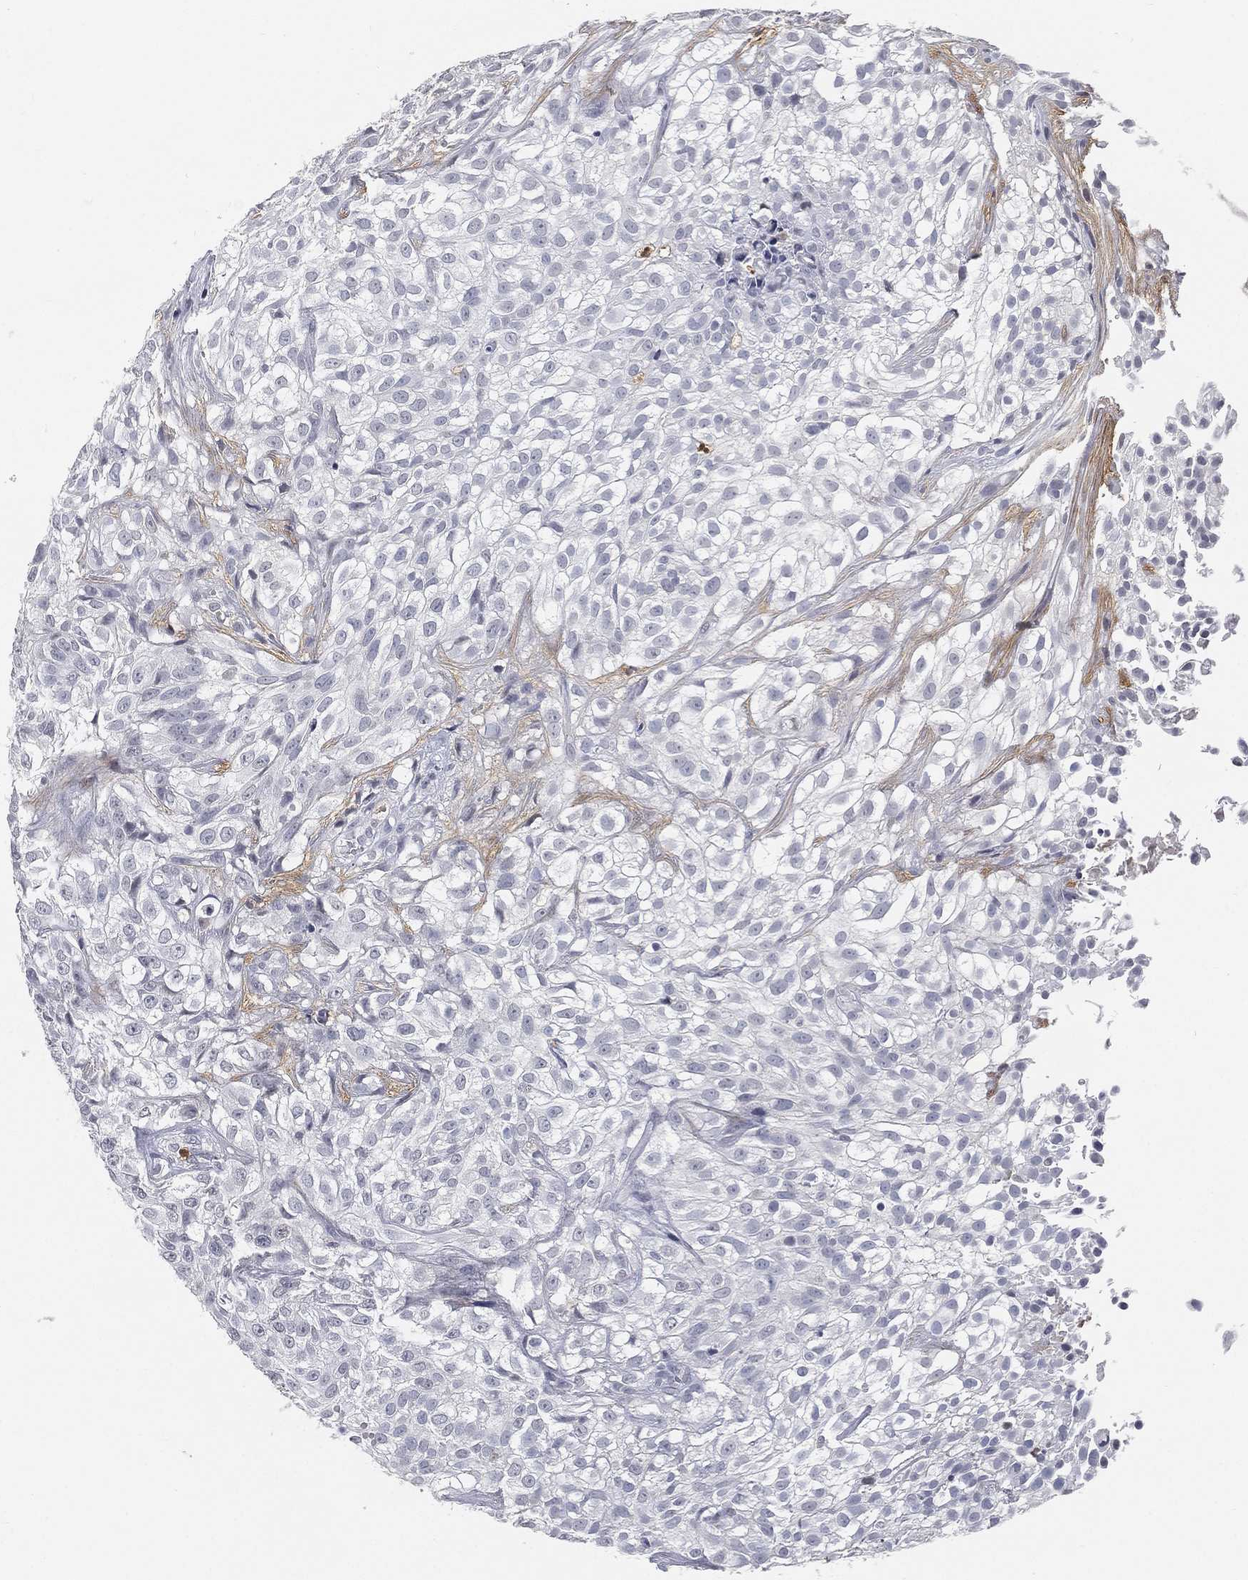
{"staining": {"intensity": "negative", "quantity": "none", "location": "none"}, "tissue": "urothelial cancer", "cell_type": "Tumor cells", "image_type": "cancer", "snomed": [{"axis": "morphology", "description": "Urothelial carcinoma, High grade"}, {"axis": "topography", "description": "Urinary bladder"}], "caption": "Immunohistochemical staining of urothelial carcinoma (high-grade) exhibits no significant expression in tumor cells.", "gene": "ARG1", "patient": {"sex": "male", "age": 56}}